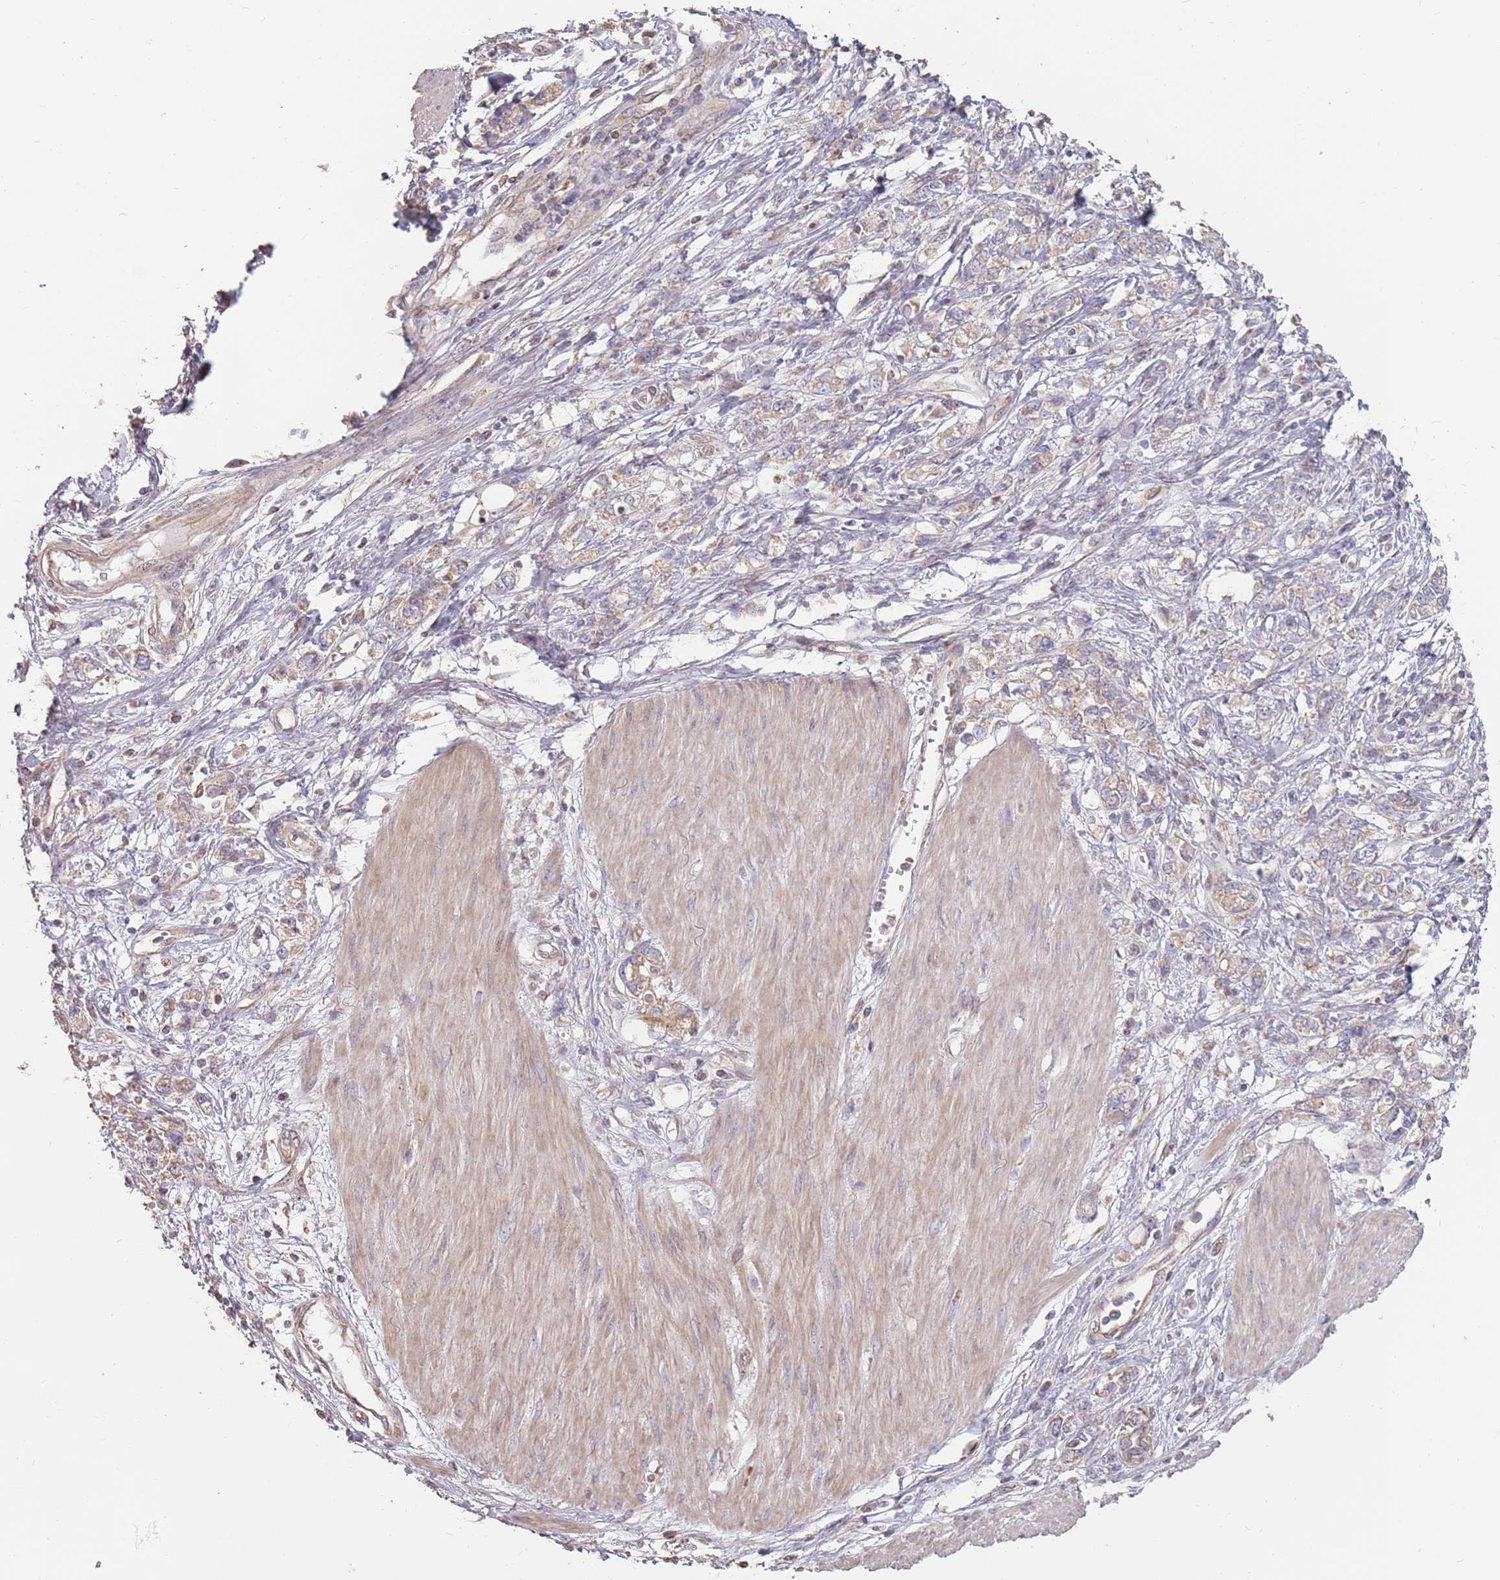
{"staining": {"intensity": "weak", "quantity": ">75%", "location": "cytoplasmic/membranous"}, "tissue": "stomach cancer", "cell_type": "Tumor cells", "image_type": "cancer", "snomed": [{"axis": "morphology", "description": "Adenocarcinoma, NOS"}, {"axis": "topography", "description": "Stomach"}], "caption": "Brown immunohistochemical staining in human adenocarcinoma (stomach) displays weak cytoplasmic/membranous expression in approximately >75% of tumor cells.", "gene": "VPS52", "patient": {"sex": "female", "age": 76}}